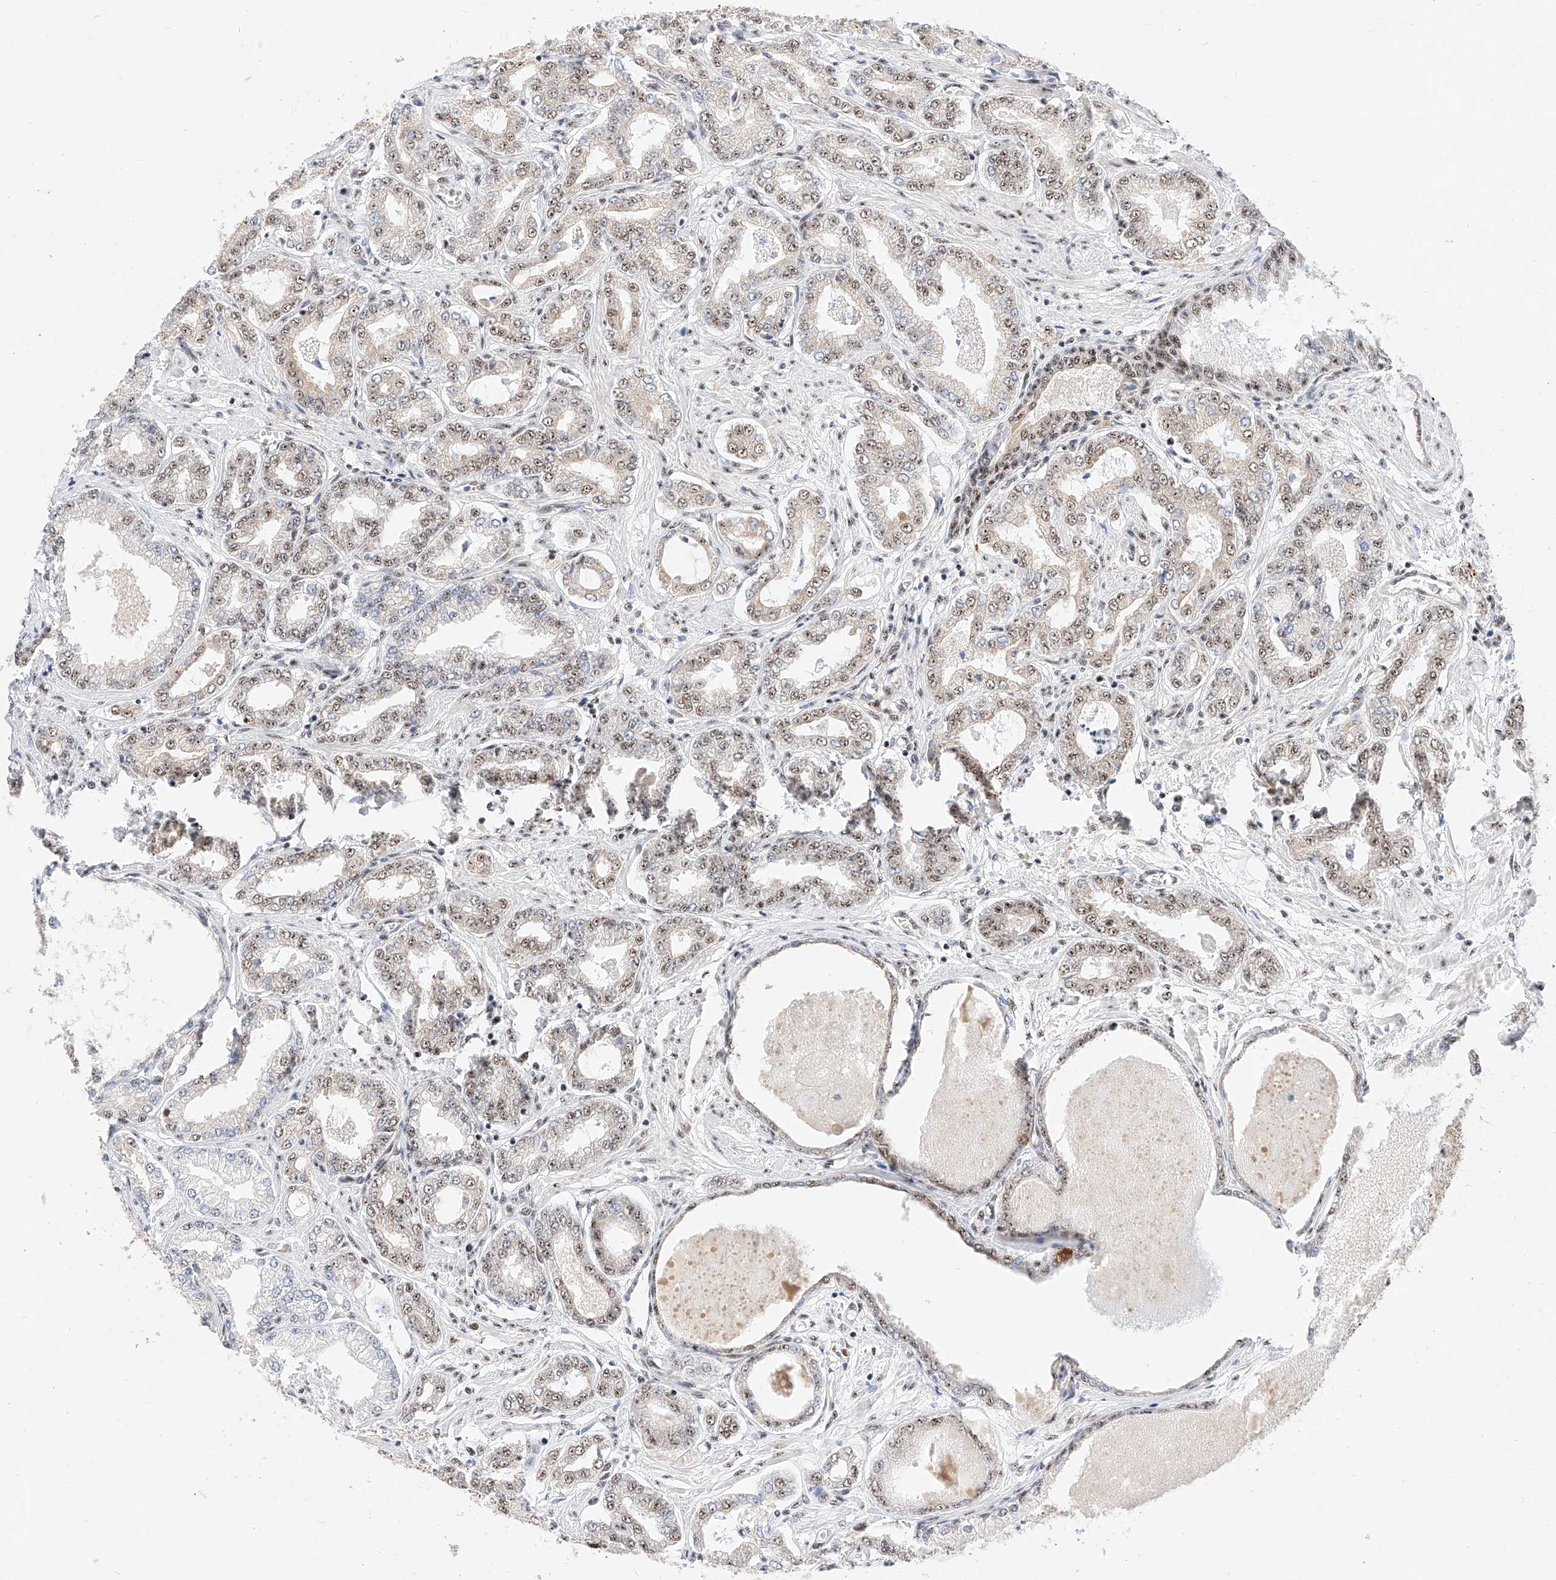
{"staining": {"intensity": "moderate", "quantity": "25%-75%", "location": "nuclear"}, "tissue": "prostate cancer", "cell_type": "Tumor cells", "image_type": "cancer", "snomed": [{"axis": "morphology", "description": "Adenocarcinoma, Low grade"}, {"axis": "topography", "description": "Prostate"}], "caption": "Protein expression analysis of low-grade adenocarcinoma (prostate) exhibits moderate nuclear staining in about 25%-75% of tumor cells. The staining was performed using DAB (3,3'-diaminobenzidine), with brown indicating positive protein expression. Nuclei are stained blue with hematoxylin.", "gene": "ATXN7L2", "patient": {"sex": "male", "age": 63}}